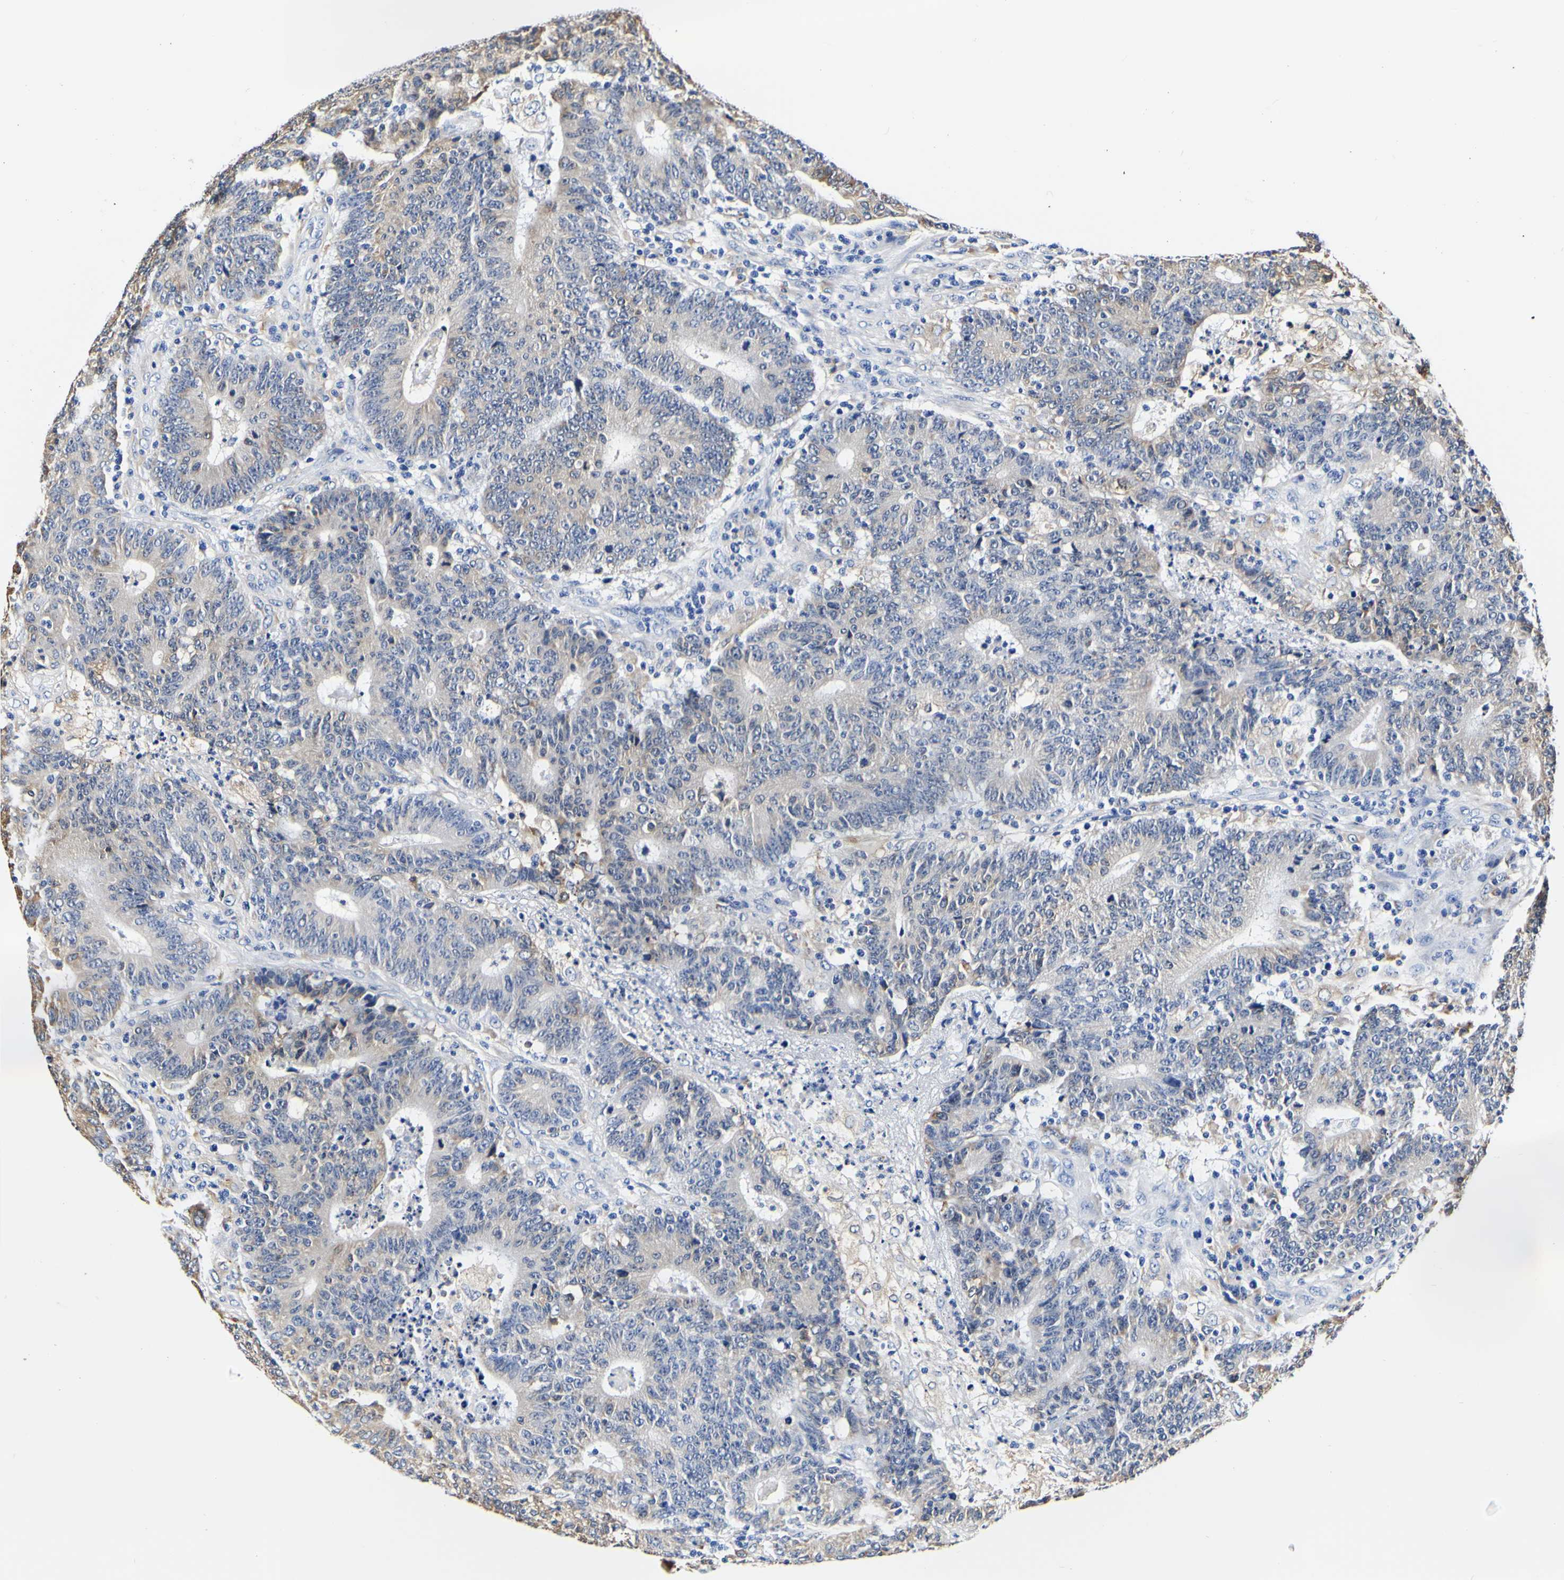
{"staining": {"intensity": "weak", "quantity": "25%-75%", "location": "cytoplasmic/membranous"}, "tissue": "colorectal cancer", "cell_type": "Tumor cells", "image_type": "cancer", "snomed": [{"axis": "morphology", "description": "Normal tissue, NOS"}, {"axis": "morphology", "description": "Adenocarcinoma, NOS"}, {"axis": "topography", "description": "Colon"}], "caption": "The photomicrograph demonstrates staining of colorectal cancer (adenocarcinoma), revealing weak cytoplasmic/membranous protein staining (brown color) within tumor cells.", "gene": "P4HB", "patient": {"sex": "female", "age": 75}}